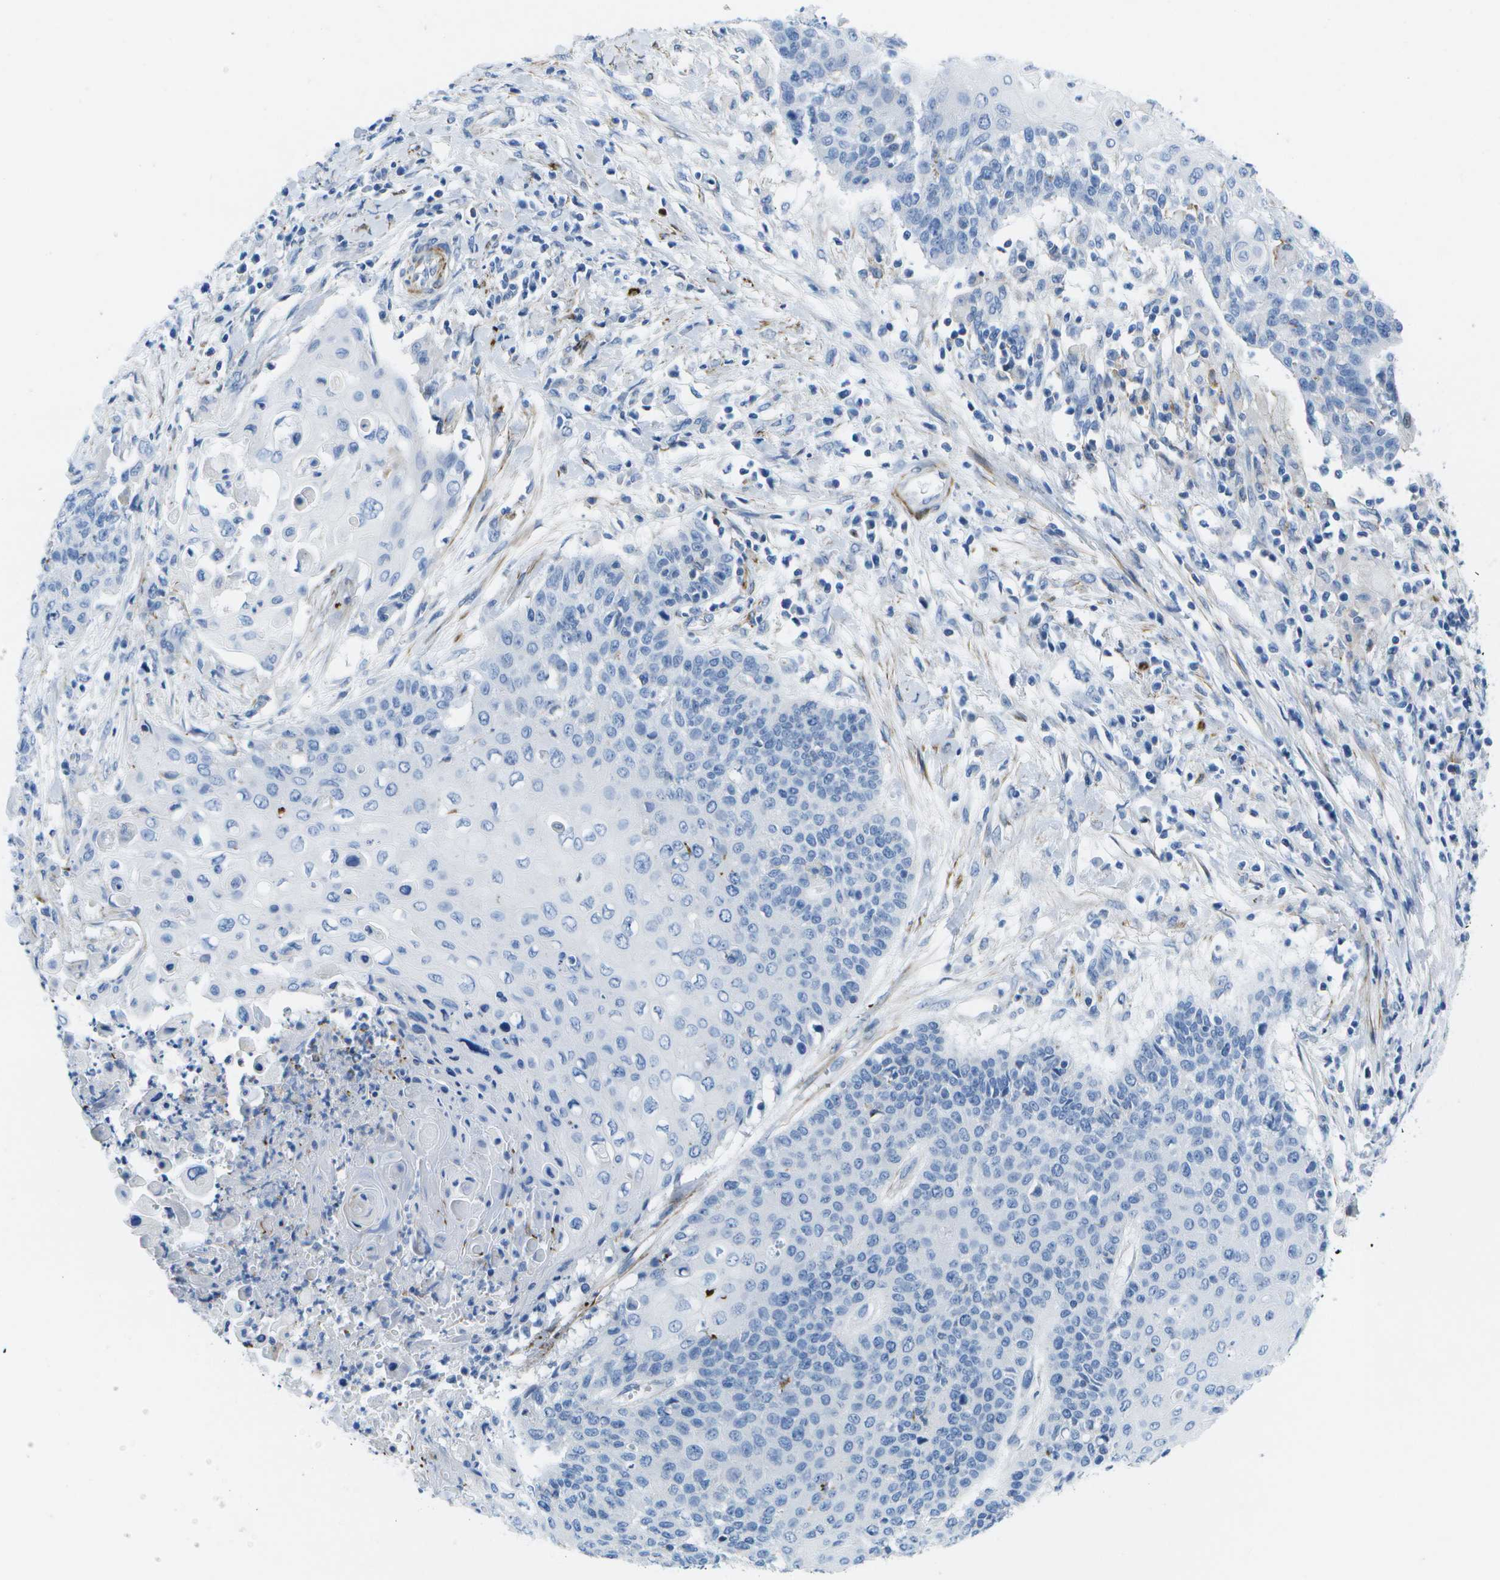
{"staining": {"intensity": "negative", "quantity": "none", "location": "none"}, "tissue": "cervical cancer", "cell_type": "Tumor cells", "image_type": "cancer", "snomed": [{"axis": "morphology", "description": "Squamous cell carcinoma, NOS"}, {"axis": "topography", "description": "Cervix"}], "caption": "Tumor cells are negative for protein expression in human cervical squamous cell carcinoma.", "gene": "ADGRG6", "patient": {"sex": "female", "age": 39}}